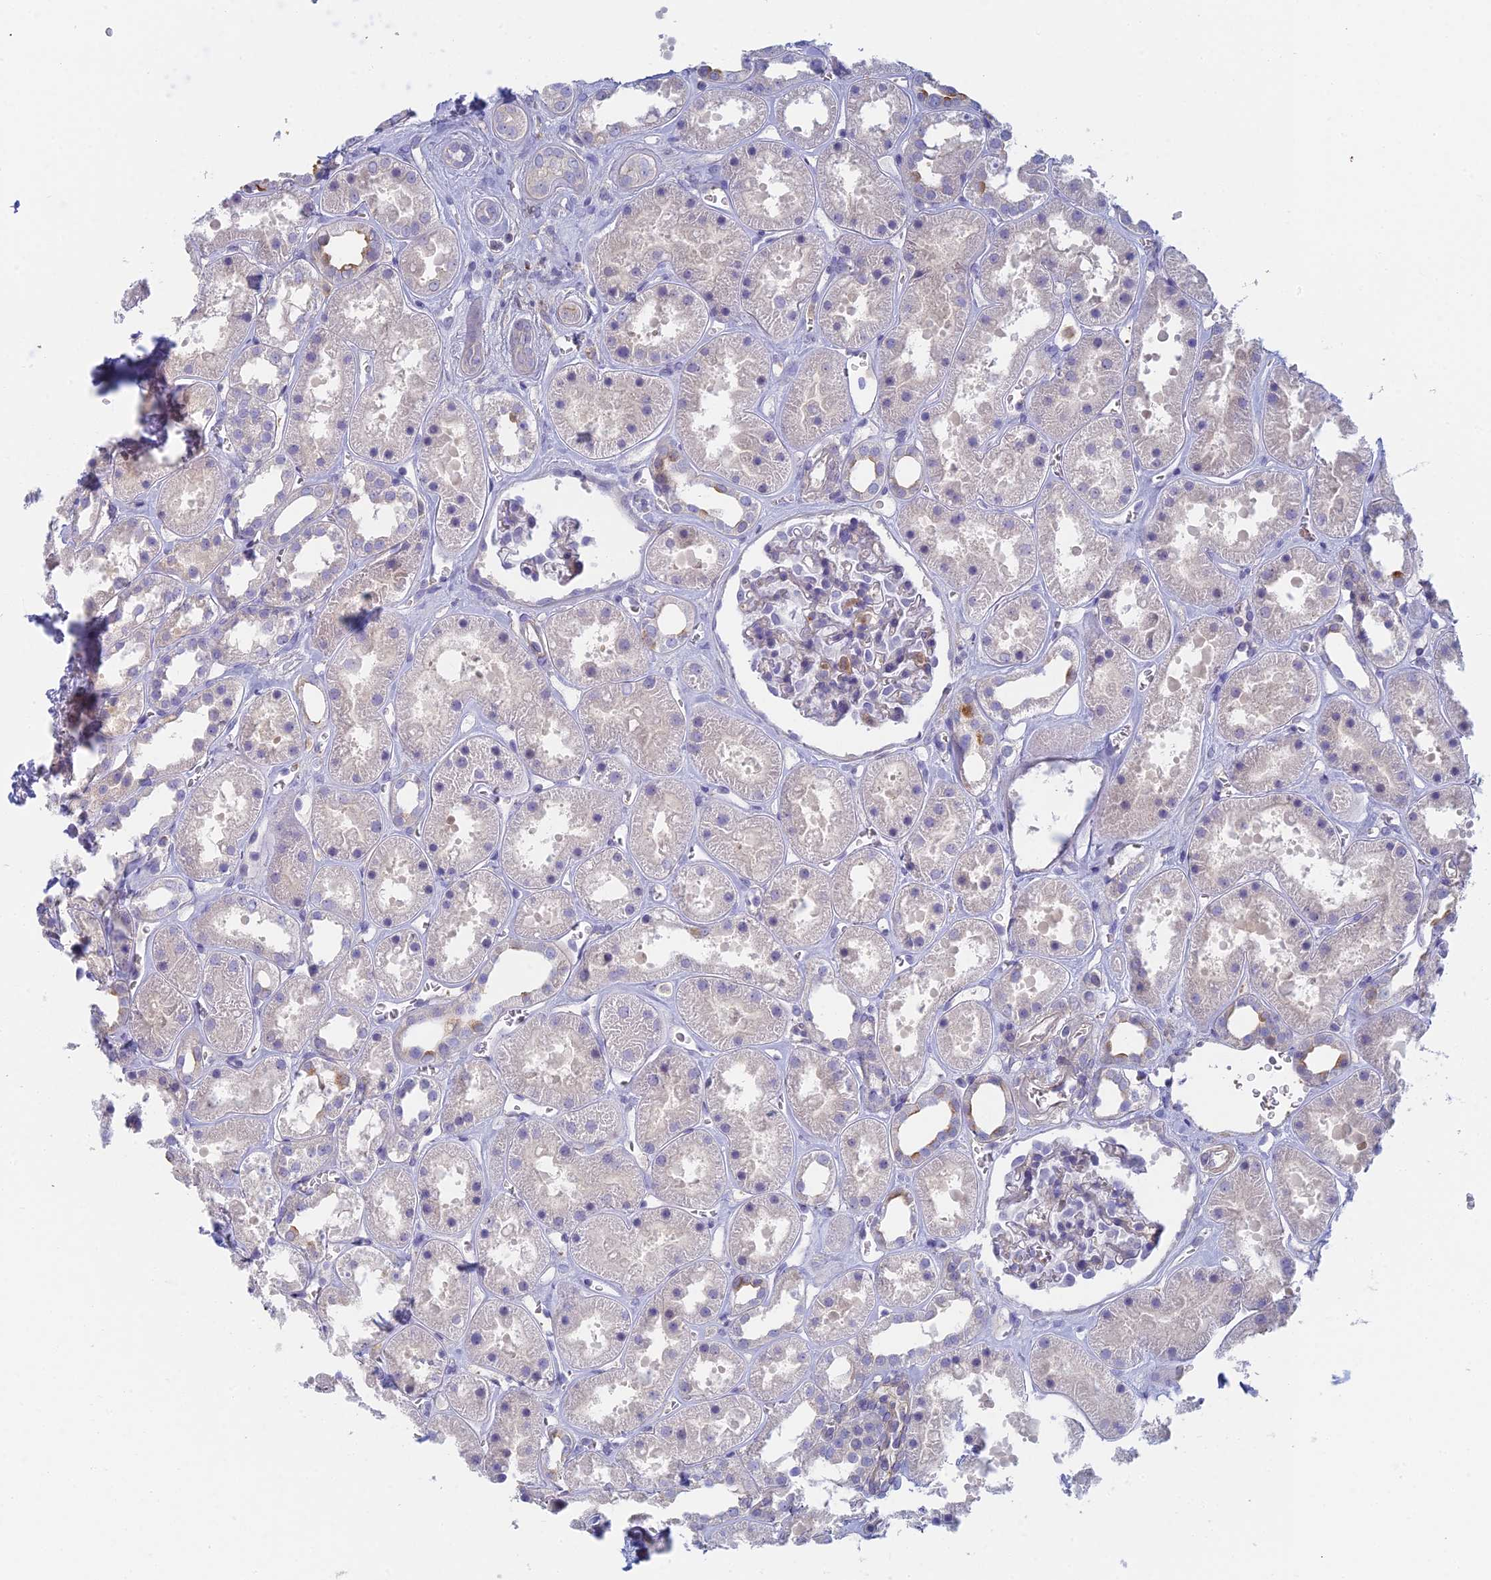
{"staining": {"intensity": "negative", "quantity": "none", "location": "none"}, "tissue": "kidney", "cell_type": "Cells in glomeruli", "image_type": "normal", "snomed": [{"axis": "morphology", "description": "Normal tissue, NOS"}, {"axis": "topography", "description": "Kidney"}], "caption": "DAB (3,3'-diaminobenzidine) immunohistochemical staining of benign human kidney exhibits no significant positivity in cells in glomeruli.", "gene": "STRN4", "patient": {"sex": "female", "age": 41}}